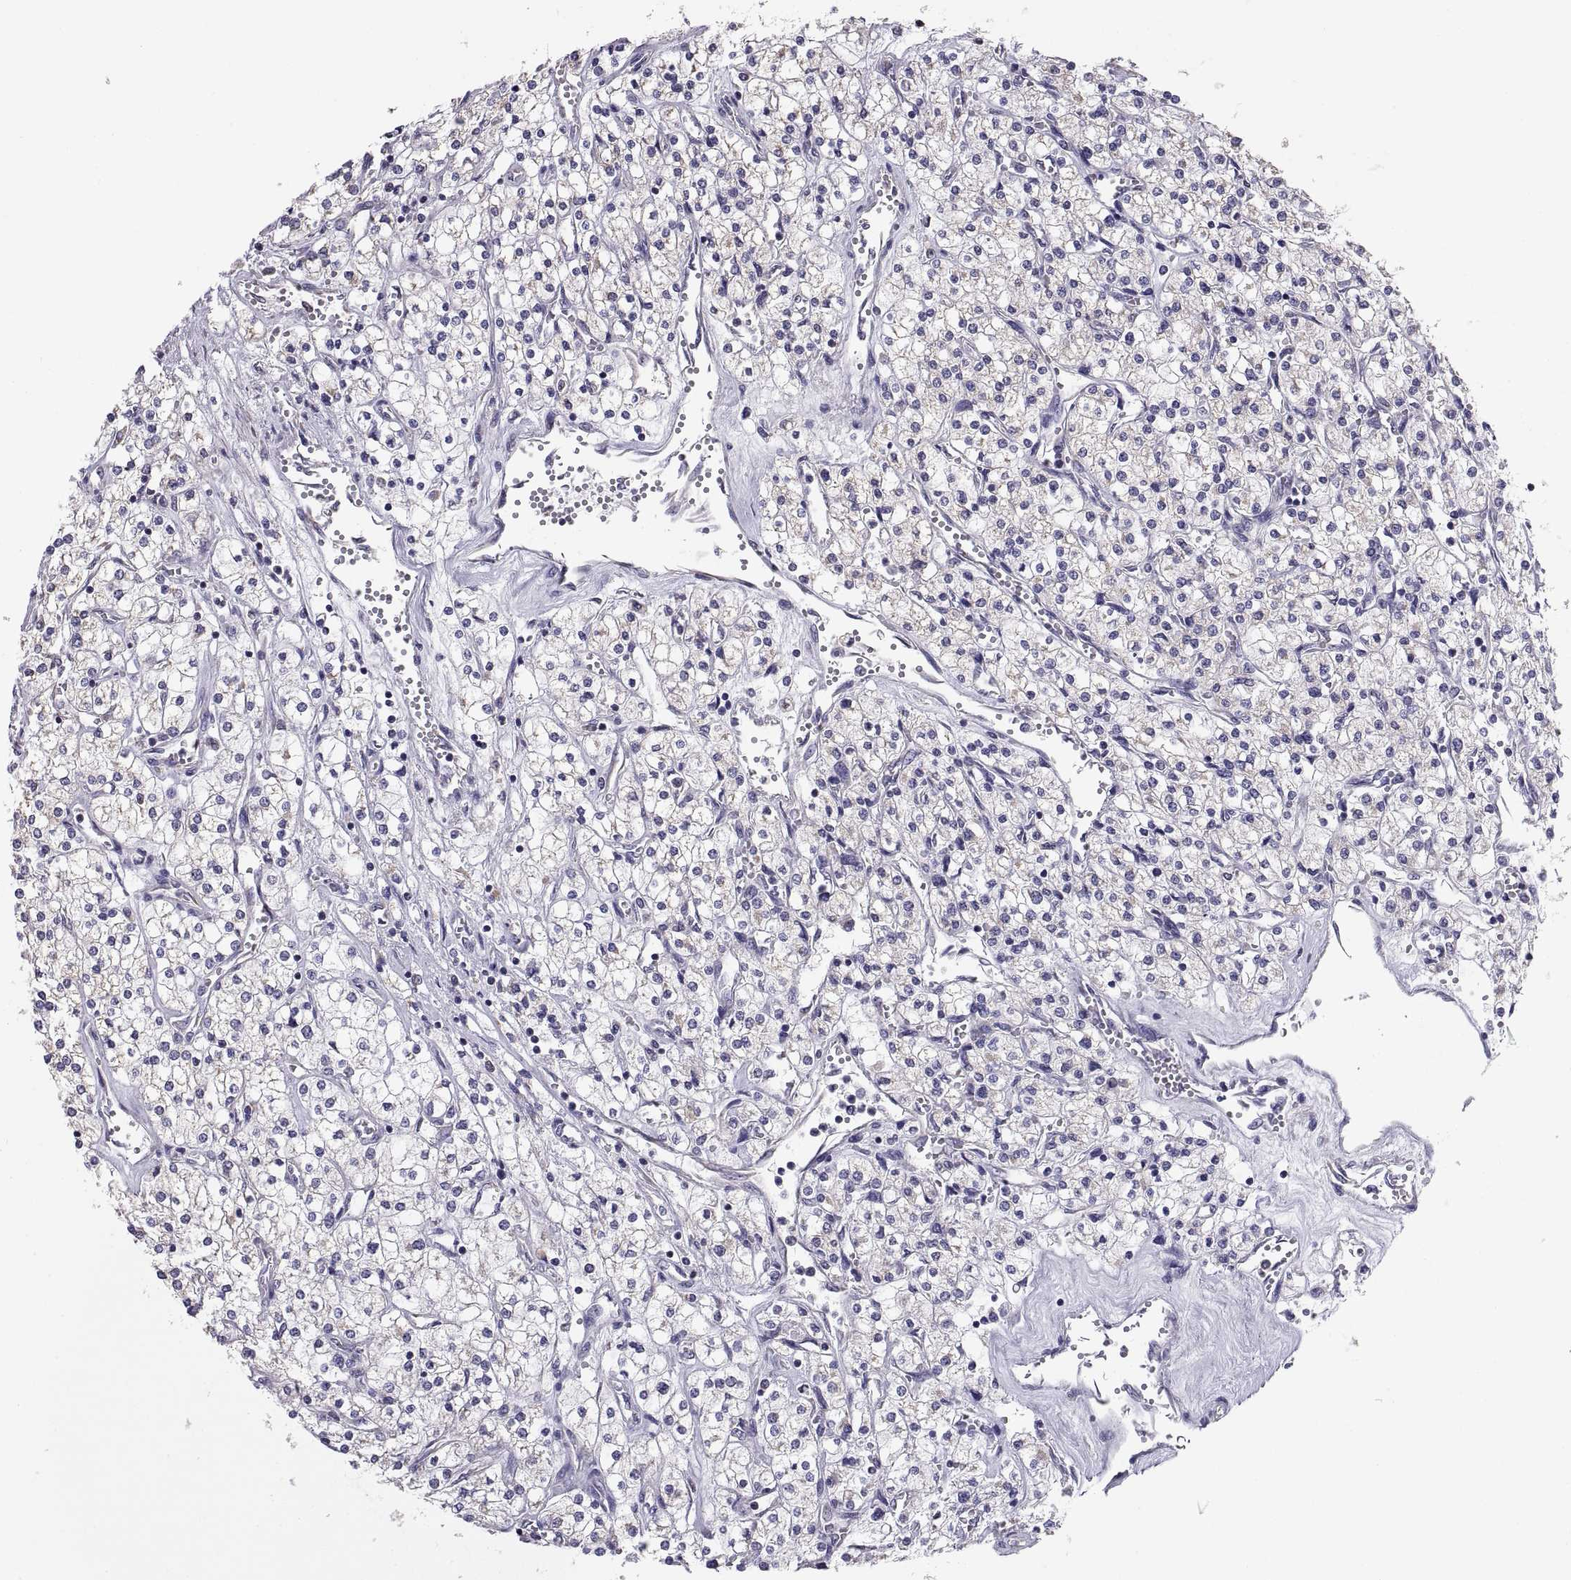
{"staining": {"intensity": "negative", "quantity": "none", "location": "none"}, "tissue": "renal cancer", "cell_type": "Tumor cells", "image_type": "cancer", "snomed": [{"axis": "morphology", "description": "Adenocarcinoma, NOS"}, {"axis": "topography", "description": "Kidney"}], "caption": "This is an IHC histopathology image of human renal cancer (adenocarcinoma). There is no positivity in tumor cells.", "gene": "TNNC1", "patient": {"sex": "male", "age": 80}}